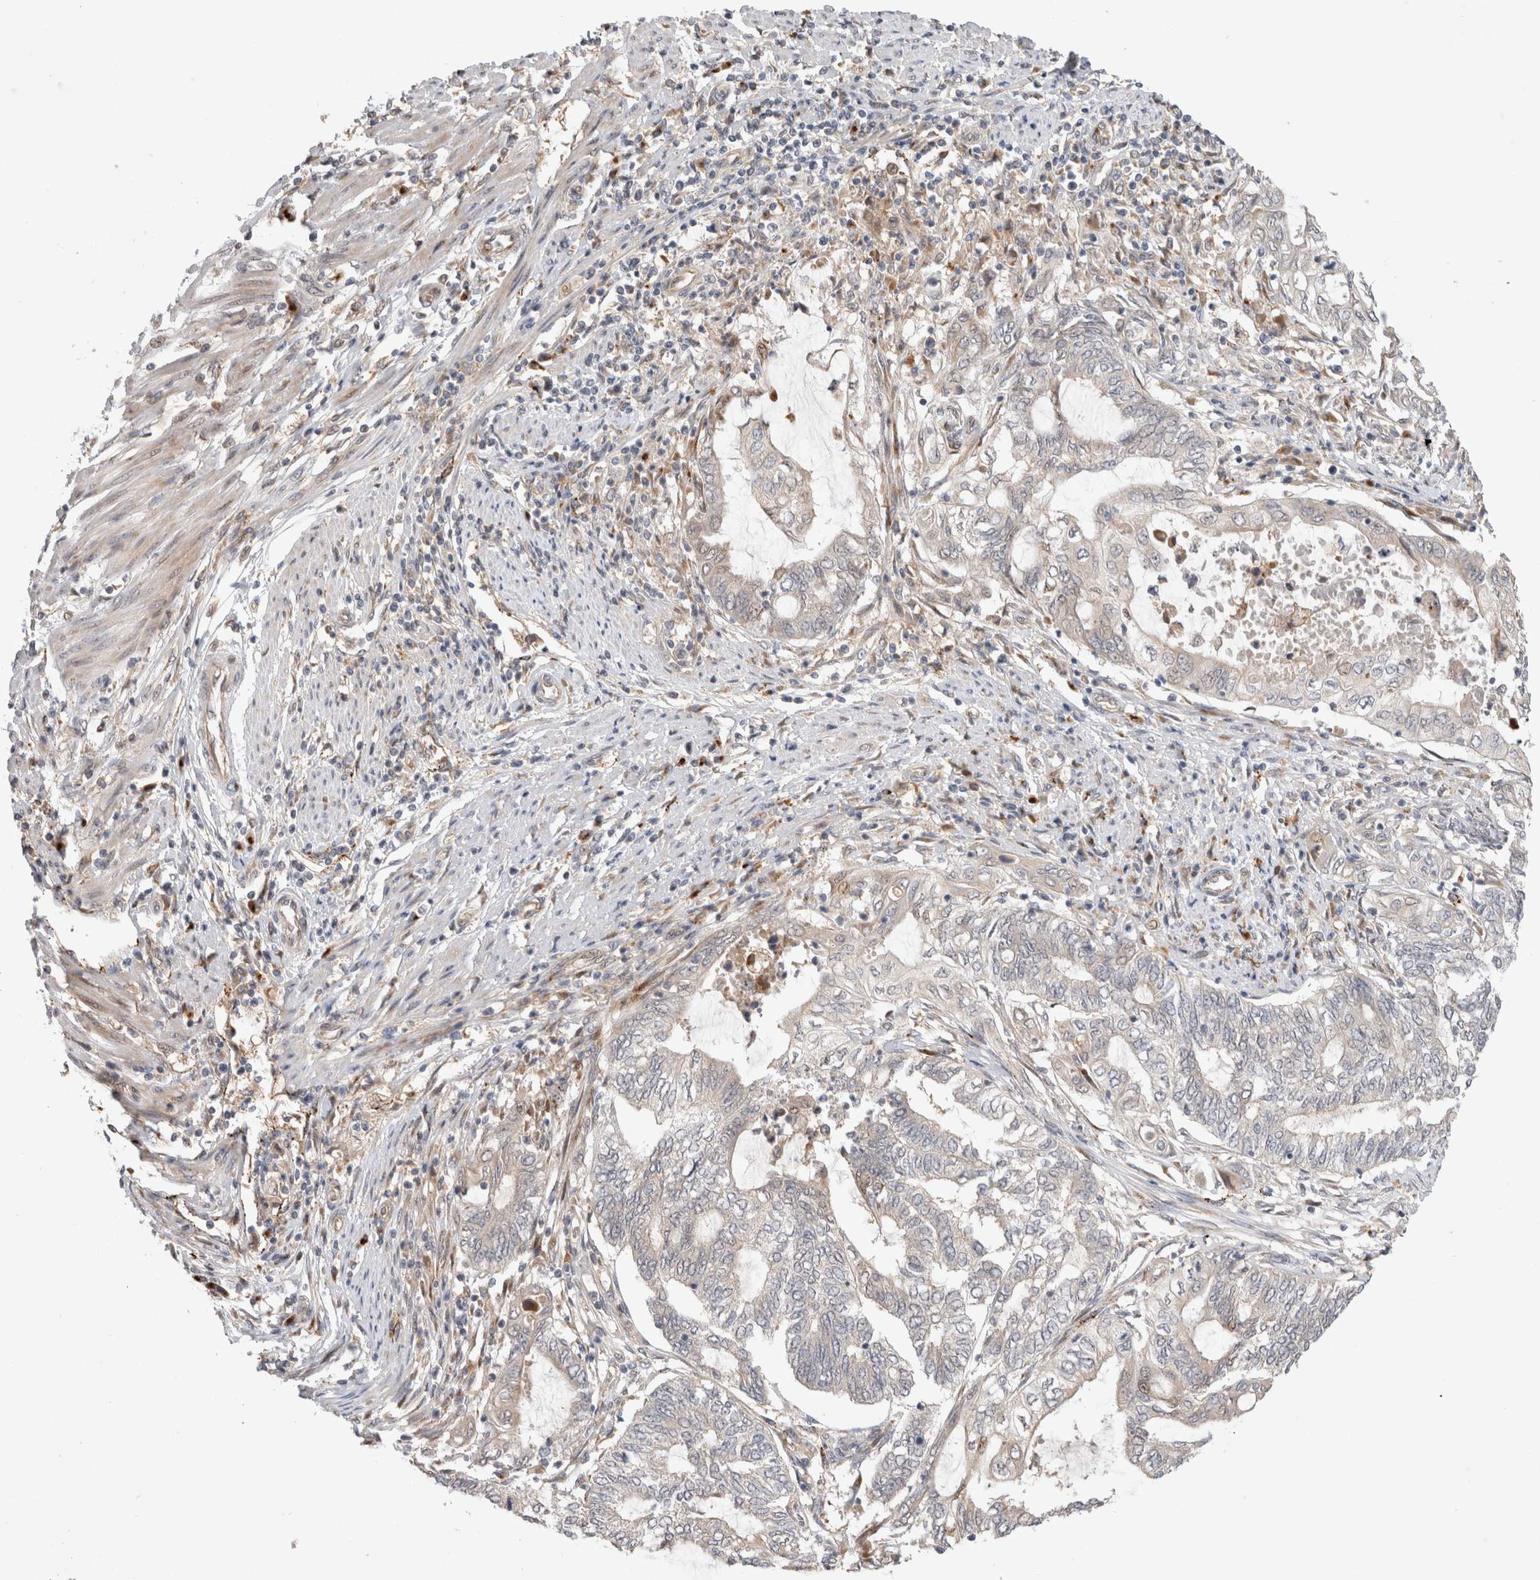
{"staining": {"intensity": "negative", "quantity": "none", "location": "none"}, "tissue": "endometrial cancer", "cell_type": "Tumor cells", "image_type": "cancer", "snomed": [{"axis": "morphology", "description": "Adenocarcinoma, NOS"}, {"axis": "topography", "description": "Uterus"}, {"axis": "topography", "description": "Endometrium"}], "caption": "The micrograph shows no staining of tumor cells in adenocarcinoma (endometrial).", "gene": "OTUD6B", "patient": {"sex": "female", "age": 70}}